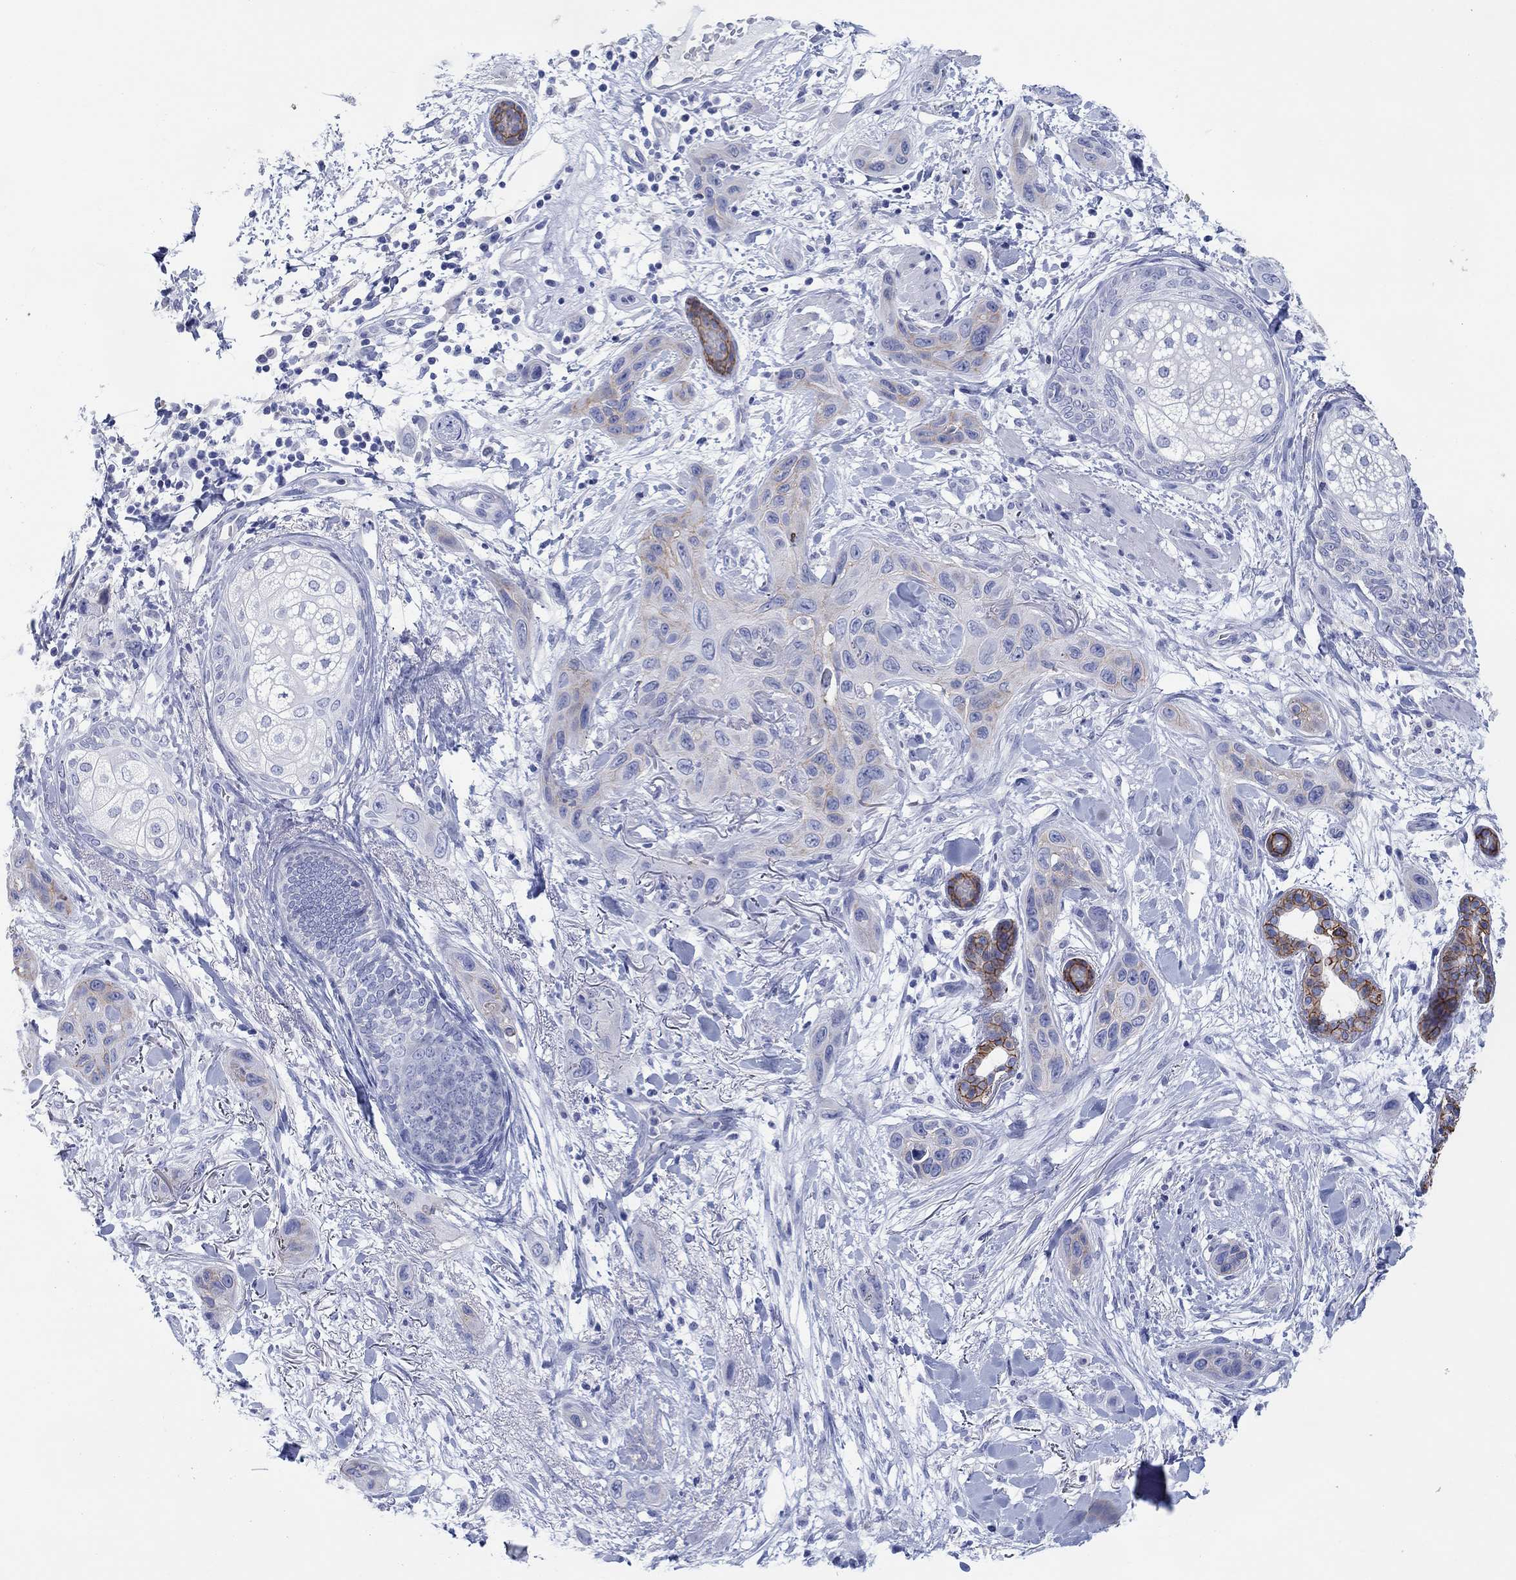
{"staining": {"intensity": "weak", "quantity": "<25%", "location": "cytoplasmic/membranous"}, "tissue": "skin cancer", "cell_type": "Tumor cells", "image_type": "cancer", "snomed": [{"axis": "morphology", "description": "Squamous cell carcinoma, NOS"}, {"axis": "topography", "description": "Skin"}], "caption": "DAB (3,3'-diaminobenzidine) immunohistochemical staining of human skin cancer (squamous cell carcinoma) reveals no significant positivity in tumor cells.", "gene": "ATP1B1", "patient": {"sex": "male", "age": 78}}